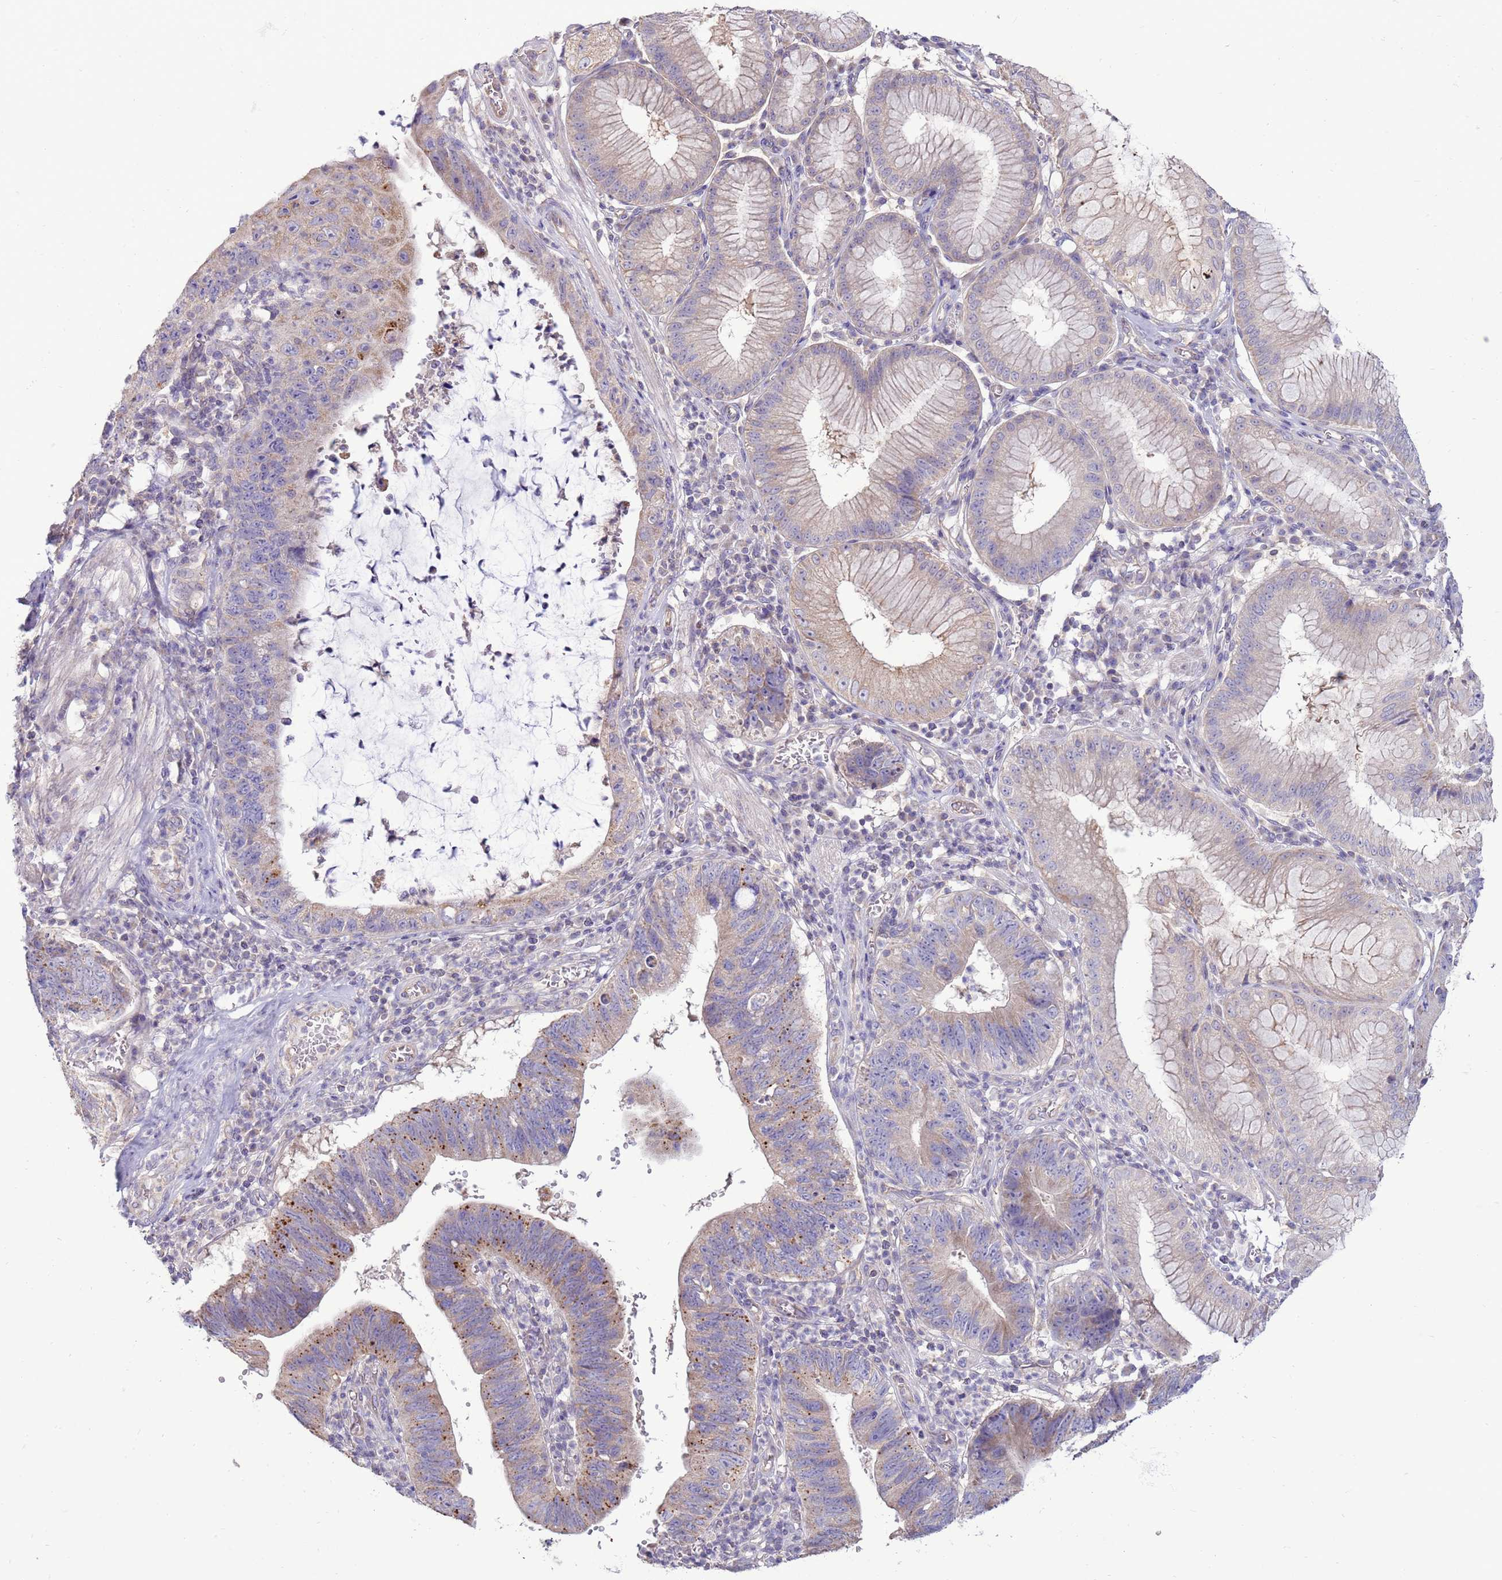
{"staining": {"intensity": "moderate", "quantity": "25%-75%", "location": "cytoplasmic/membranous"}, "tissue": "stomach cancer", "cell_type": "Tumor cells", "image_type": "cancer", "snomed": [{"axis": "morphology", "description": "Adenocarcinoma, NOS"}, {"axis": "topography", "description": "Stomach"}], "caption": "The image displays immunohistochemical staining of stomach cancer (adenocarcinoma). There is moderate cytoplasmic/membranous staining is appreciated in about 25%-75% of tumor cells.", "gene": "TRAPPC4", "patient": {"sex": "male", "age": 59}}